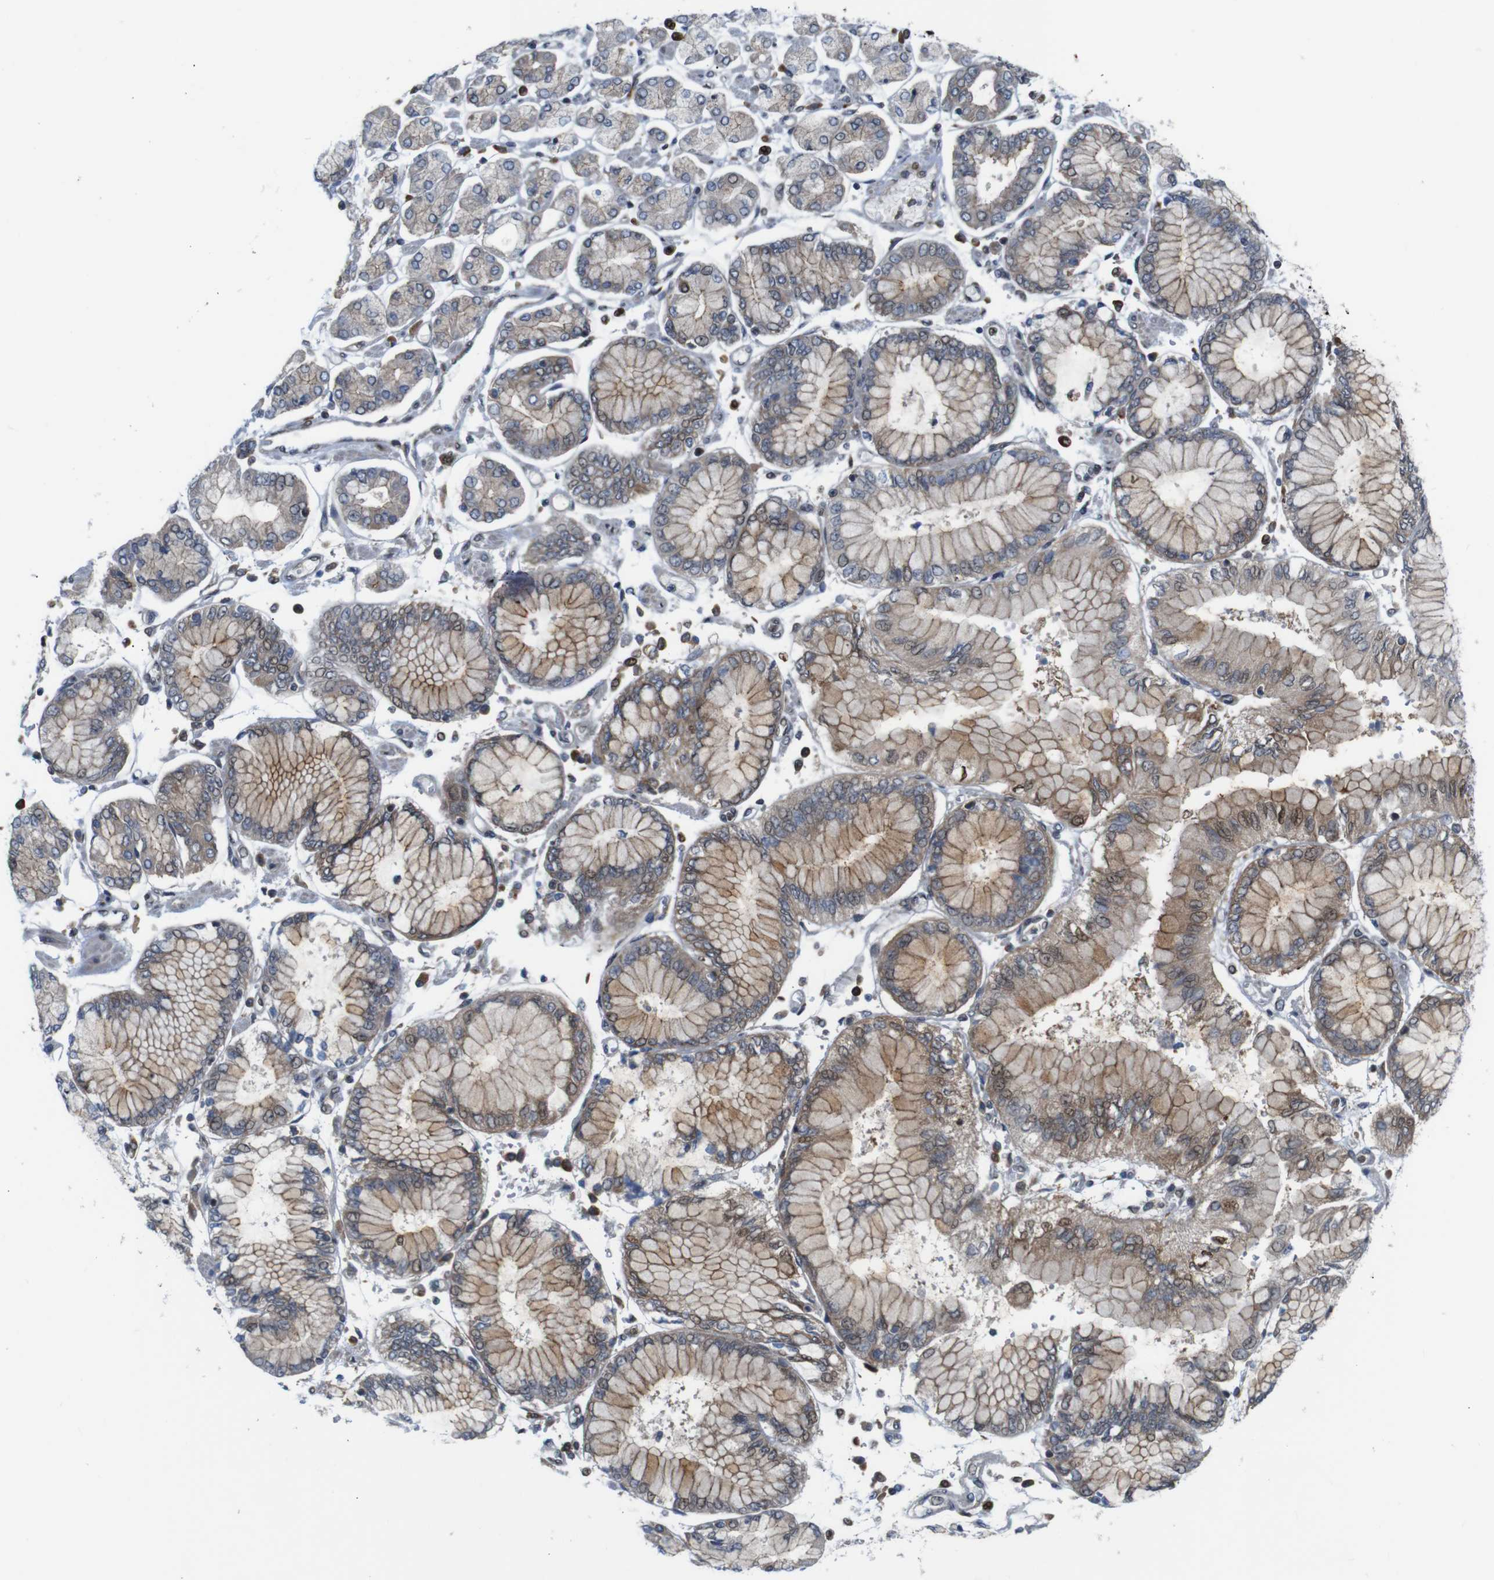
{"staining": {"intensity": "moderate", "quantity": "25%-75%", "location": "cytoplasmic/membranous"}, "tissue": "stomach cancer", "cell_type": "Tumor cells", "image_type": "cancer", "snomed": [{"axis": "morphology", "description": "Adenocarcinoma, NOS"}, {"axis": "topography", "description": "Stomach"}], "caption": "Stomach adenocarcinoma stained with a protein marker exhibits moderate staining in tumor cells.", "gene": "PTPN1", "patient": {"sex": "male", "age": 76}}